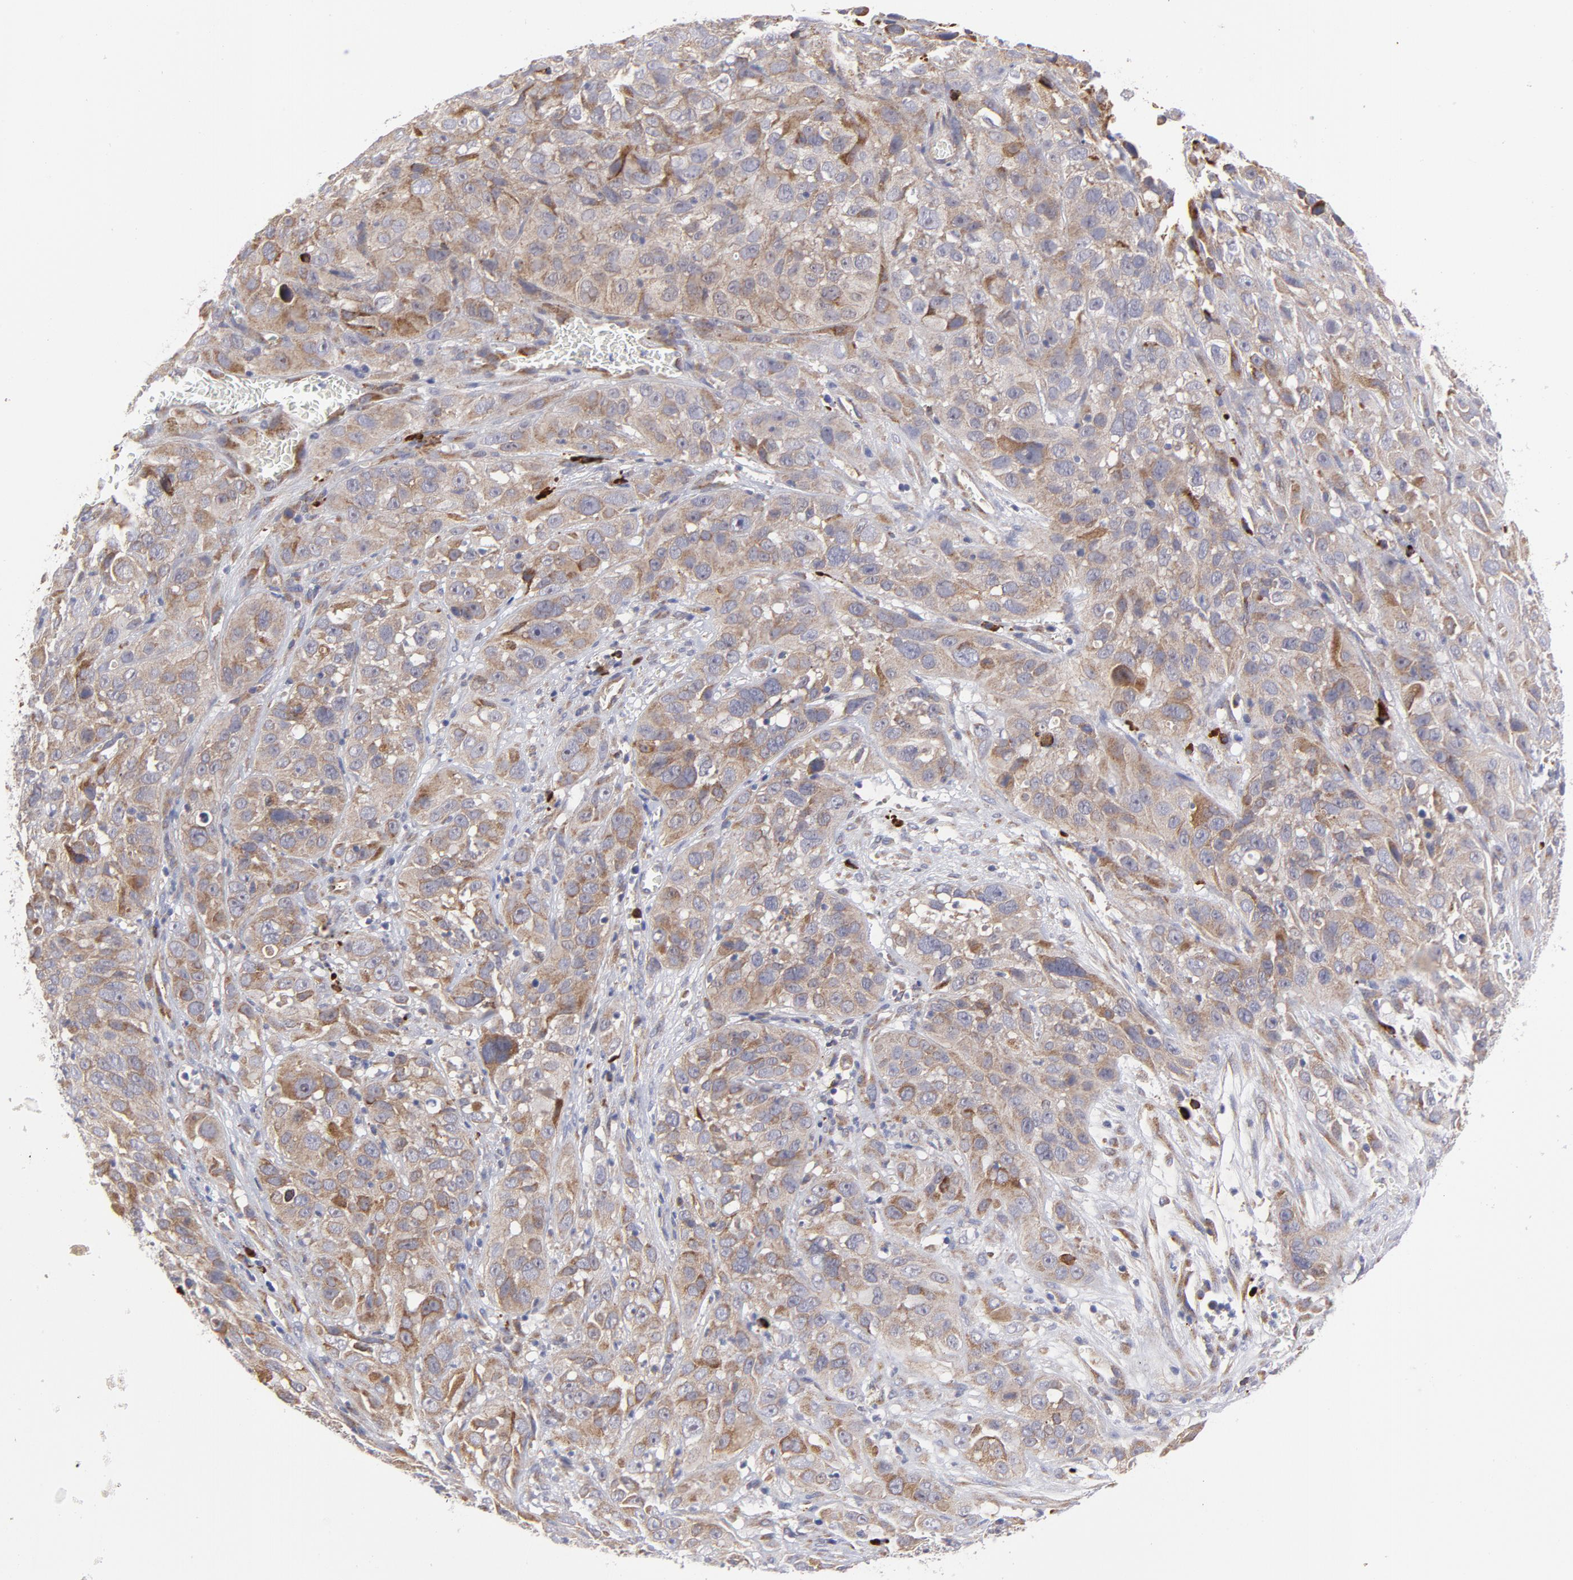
{"staining": {"intensity": "moderate", "quantity": "<25%", "location": "cytoplasmic/membranous"}, "tissue": "cervical cancer", "cell_type": "Tumor cells", "image_type": "cancer", "snomed": [{"axis": "morphology", "description": "Squamous cell carcinoma, NOS"}, {"axis": "topography", "description": "Cervix"}], "caption": "Immunohistochemical staining of squamous cell carcinoma (cervical) shows low levels of moderate cytoplasmic/membranous staining in about <25% of tumor cells. The staining is performed using DAB (3,3'-diaminobenzidine) brown chromogen to label protein expression. The nuclei are counter-stained blue using hematoxylin.", "gene": "RAPGEF3", "patient": {"sex": "female", "age": 32}}